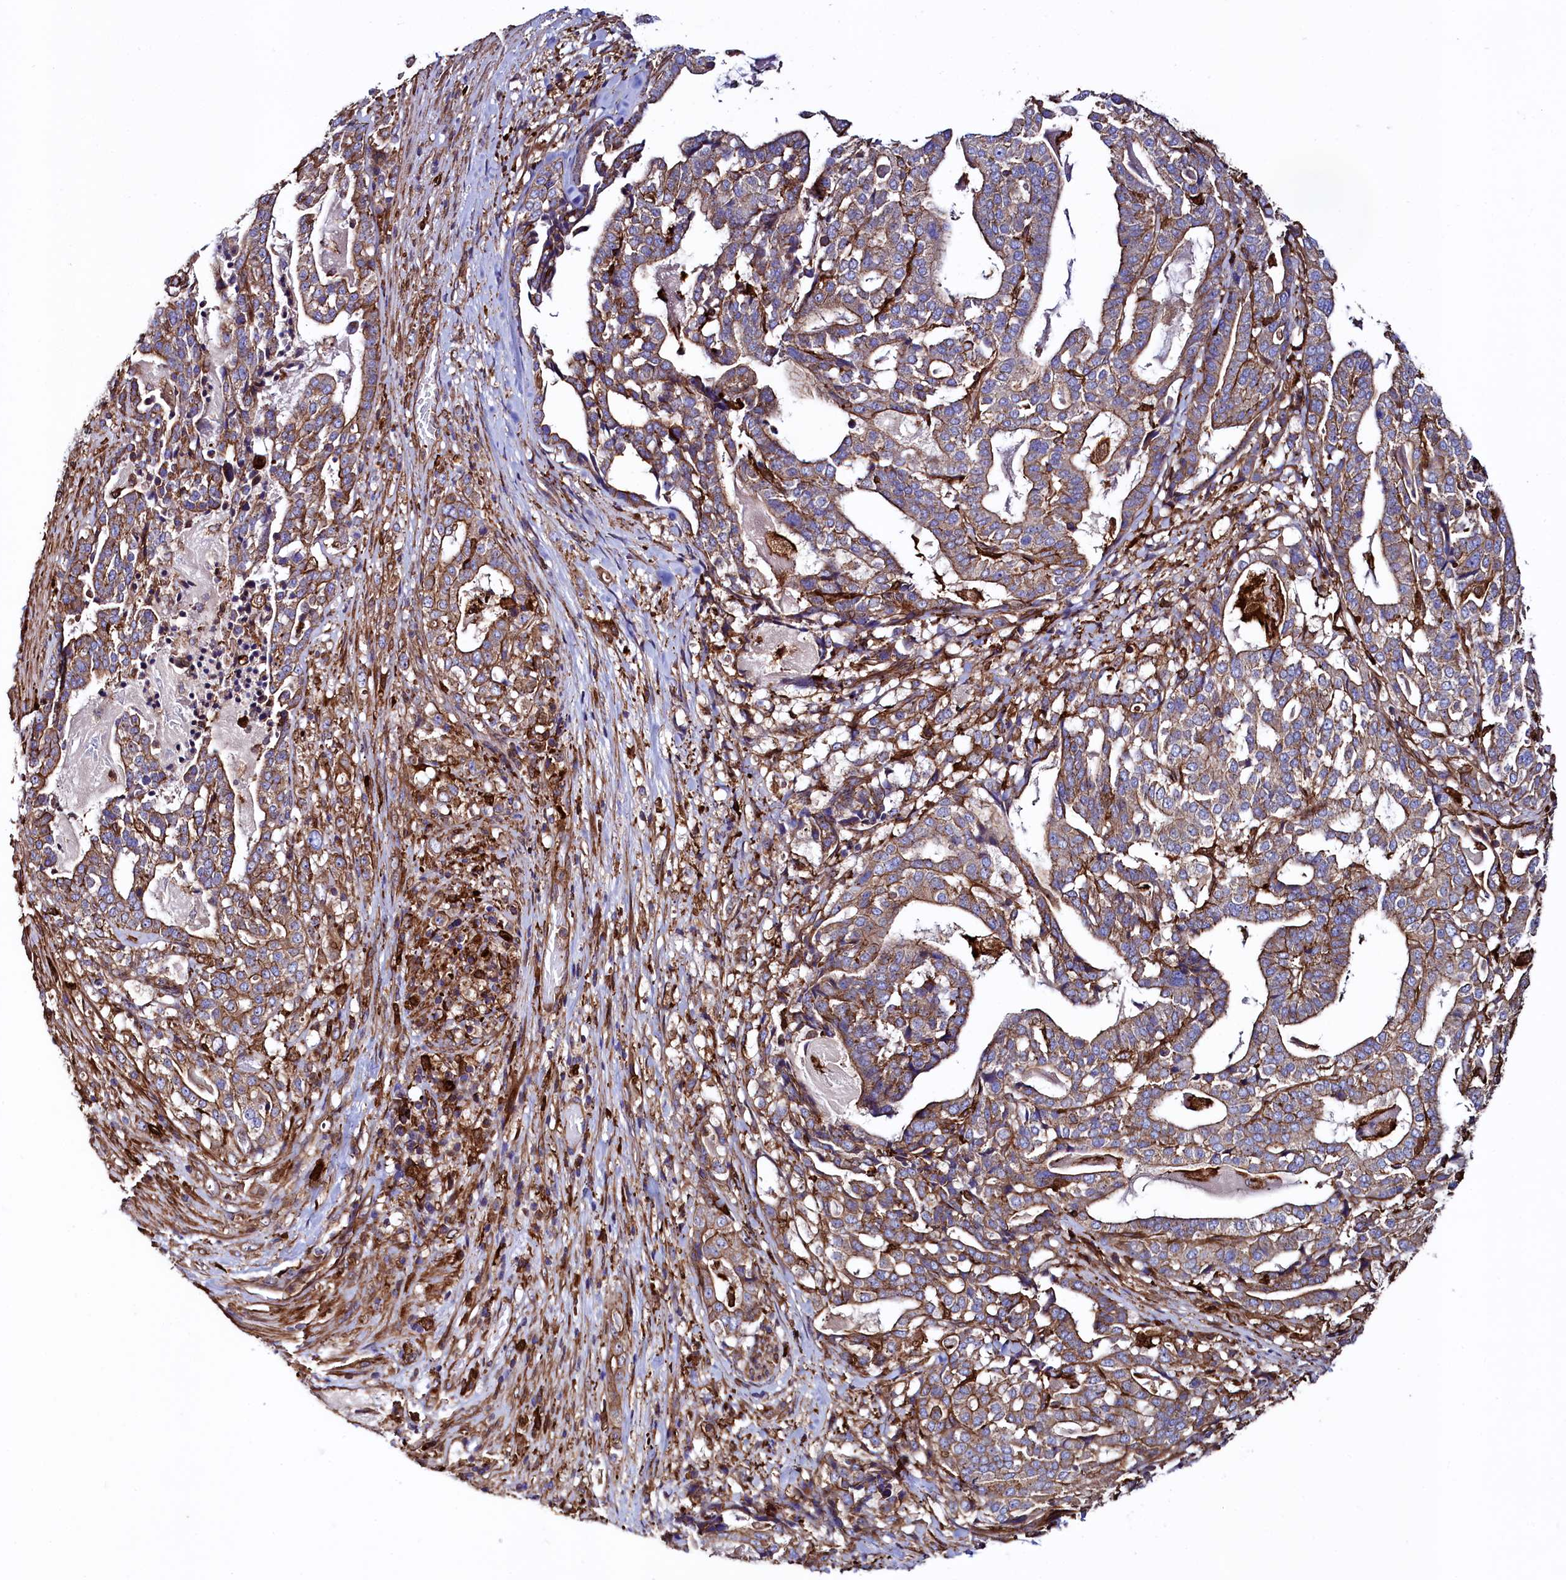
{"staining": {"intensity": "moderate", "quantity": ">75%", "location": "cytoplasmic/membranous"}, "tissue": "stomach cancer", "cell_type": "Tumor cells", "image_type": "cancer", "snomed": [{"axis": "morphology", "description": "Adenocarcinoma, NOS"}, {"axis": "topography", "description": "Stomach"}], "caption": "There is medium levels of moderate cytoplasmic/membranous expression in tumor cells of stomach adenocarcinoma, as demonstrated by immunohistochemical staining (brown color).", "gene": "STAMBPL1", "patient": {"sex": "male", "age": 48}}